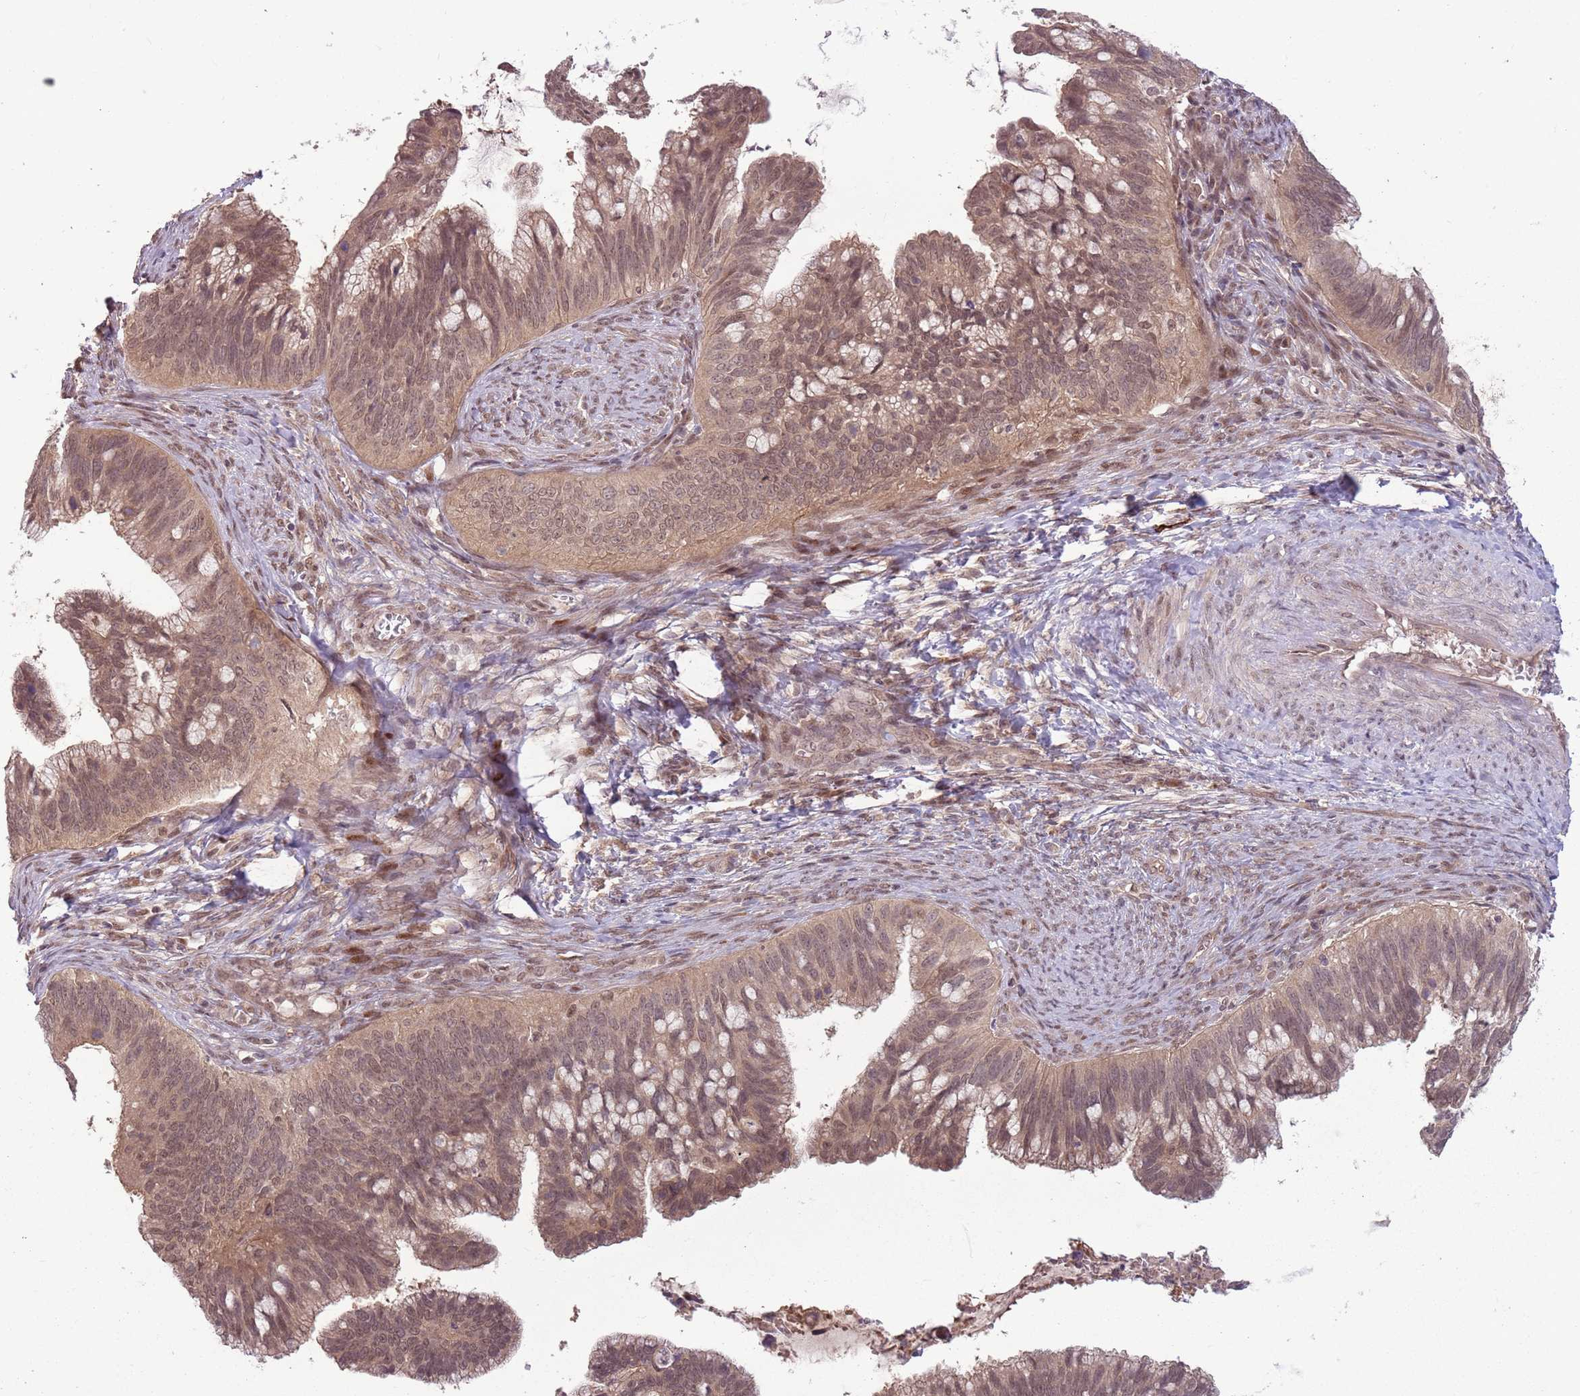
{"staining": {"intensity": "moderate", "quantity": ">75%", "location": "cytoplasmic/membranous"}, "tissue": "cervical cancer", "cell_type": "Tumor cells", "image_type": "cancer", "snomed": [{"axis": "morphology", "description": "Adenocarcinoma, NOS"}, {"axis": "topography", "description": "Cervix"}], "caption": "Cervical cancer stained with DAB (3,3'-diaminobenzidine) immunohistochemistry (IHC) demonstrates medium levels of moderate cytoplasmic/membranous positivity in about >75% of tumor cells.", "gene": "ADAMTS3", "patient": {"sex": "female", "age": 42}}